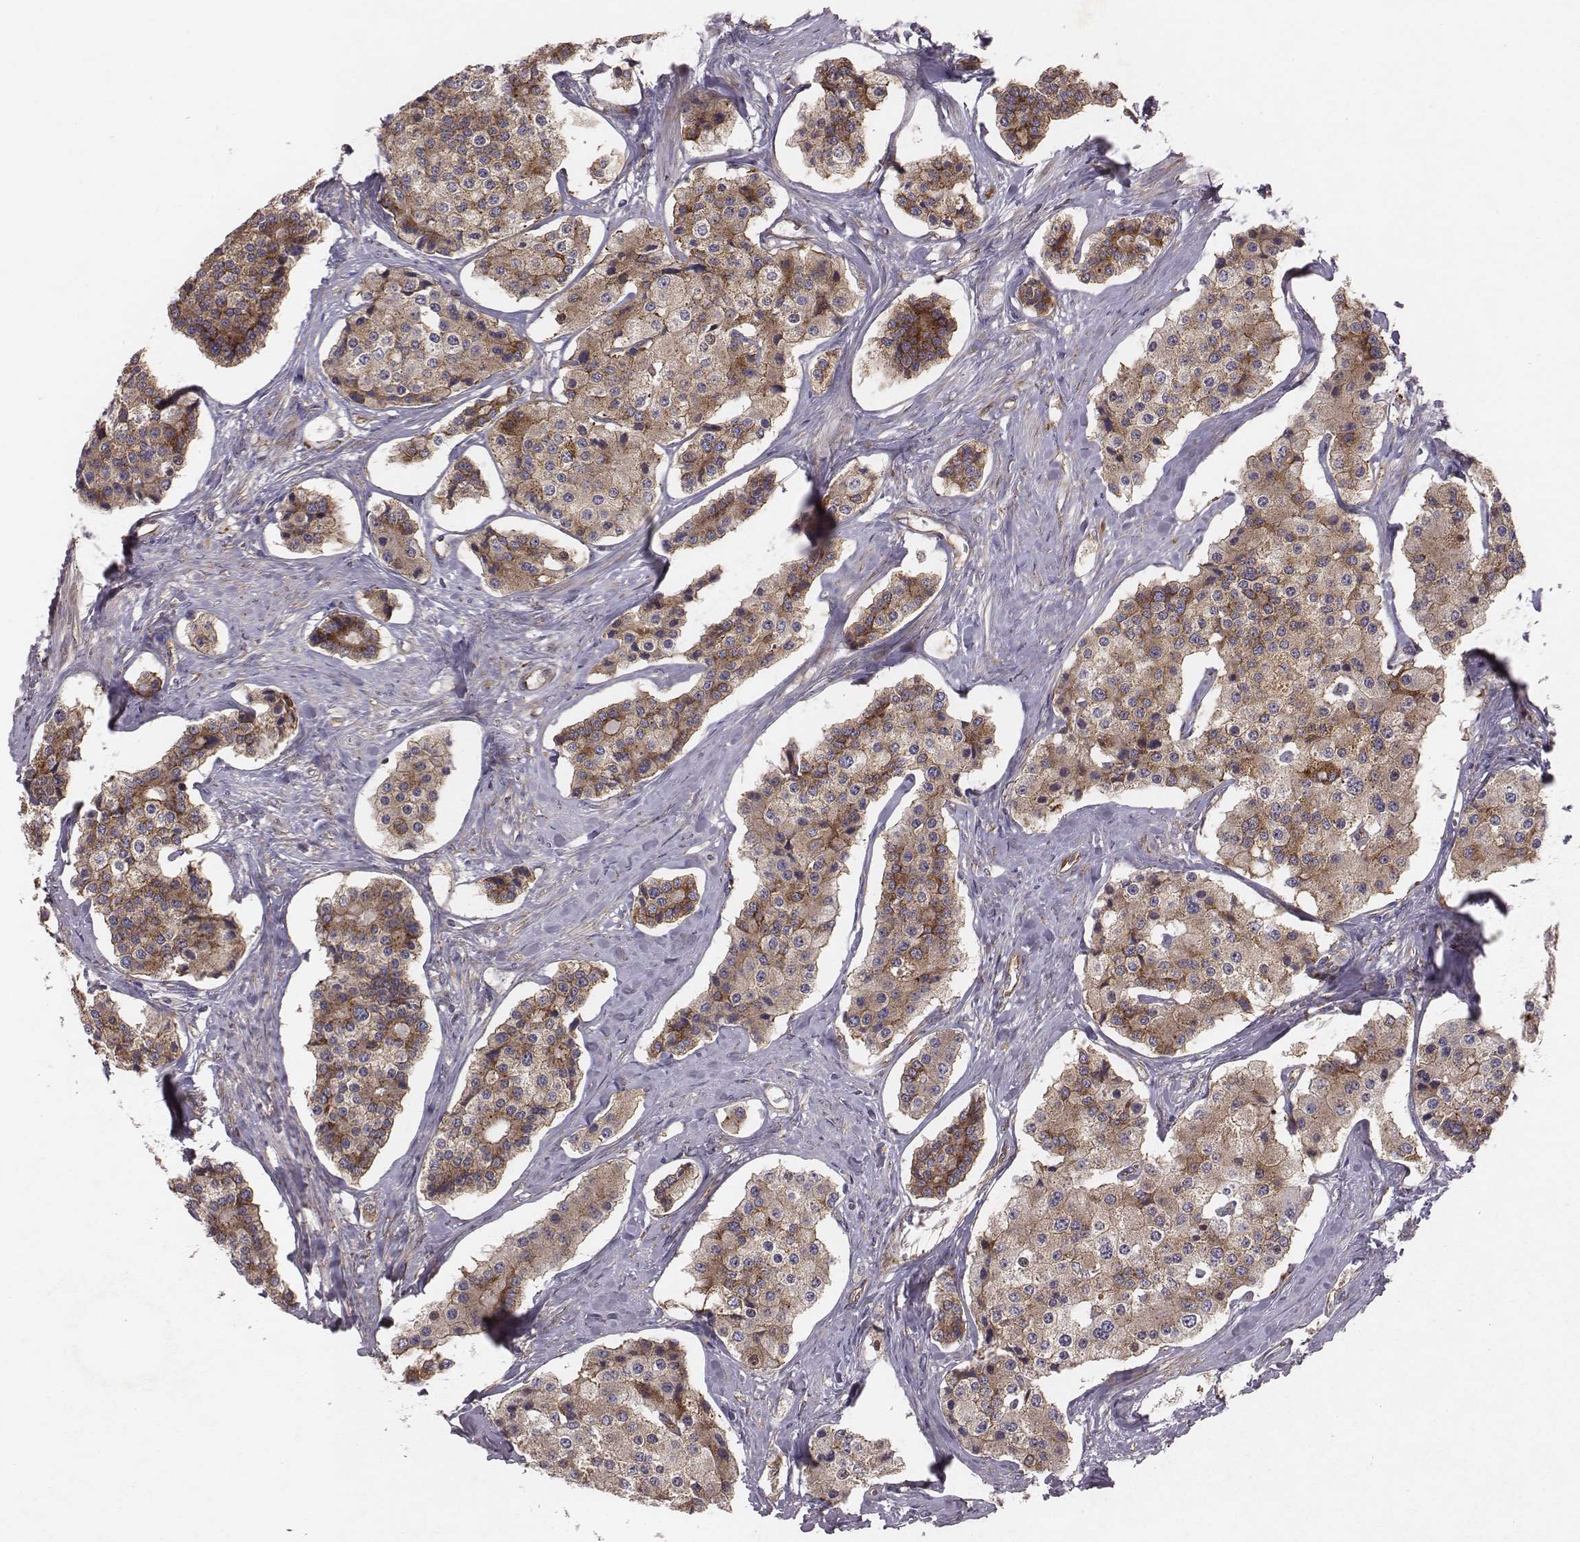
{"staining": {"intensity": "moderate", "quantity": ">75%", "location": "cytoplasmic/membranous"}, "tissue": "carcinoid", "cell_type": "Tumor cells", "image_type": "cancer", "snomed": [{"axis": "morphology", "description": "Carcinoid, malignant, NOS"}, {"axis": "topography", "description": "Small intestine"}], "caption": "Carcinoid (malignant) stained with DAB (3,3'-diaminobenzidine) immunohistochemistry displays medium levels of moderate cytoplasmic/membranous positivity in about >75% of tumor cells. (brown staining indicates protein expression, while blue staining denotes nuclei).", "gene": "TXLNA", "patient": {"sex": "female", "age": 65}}